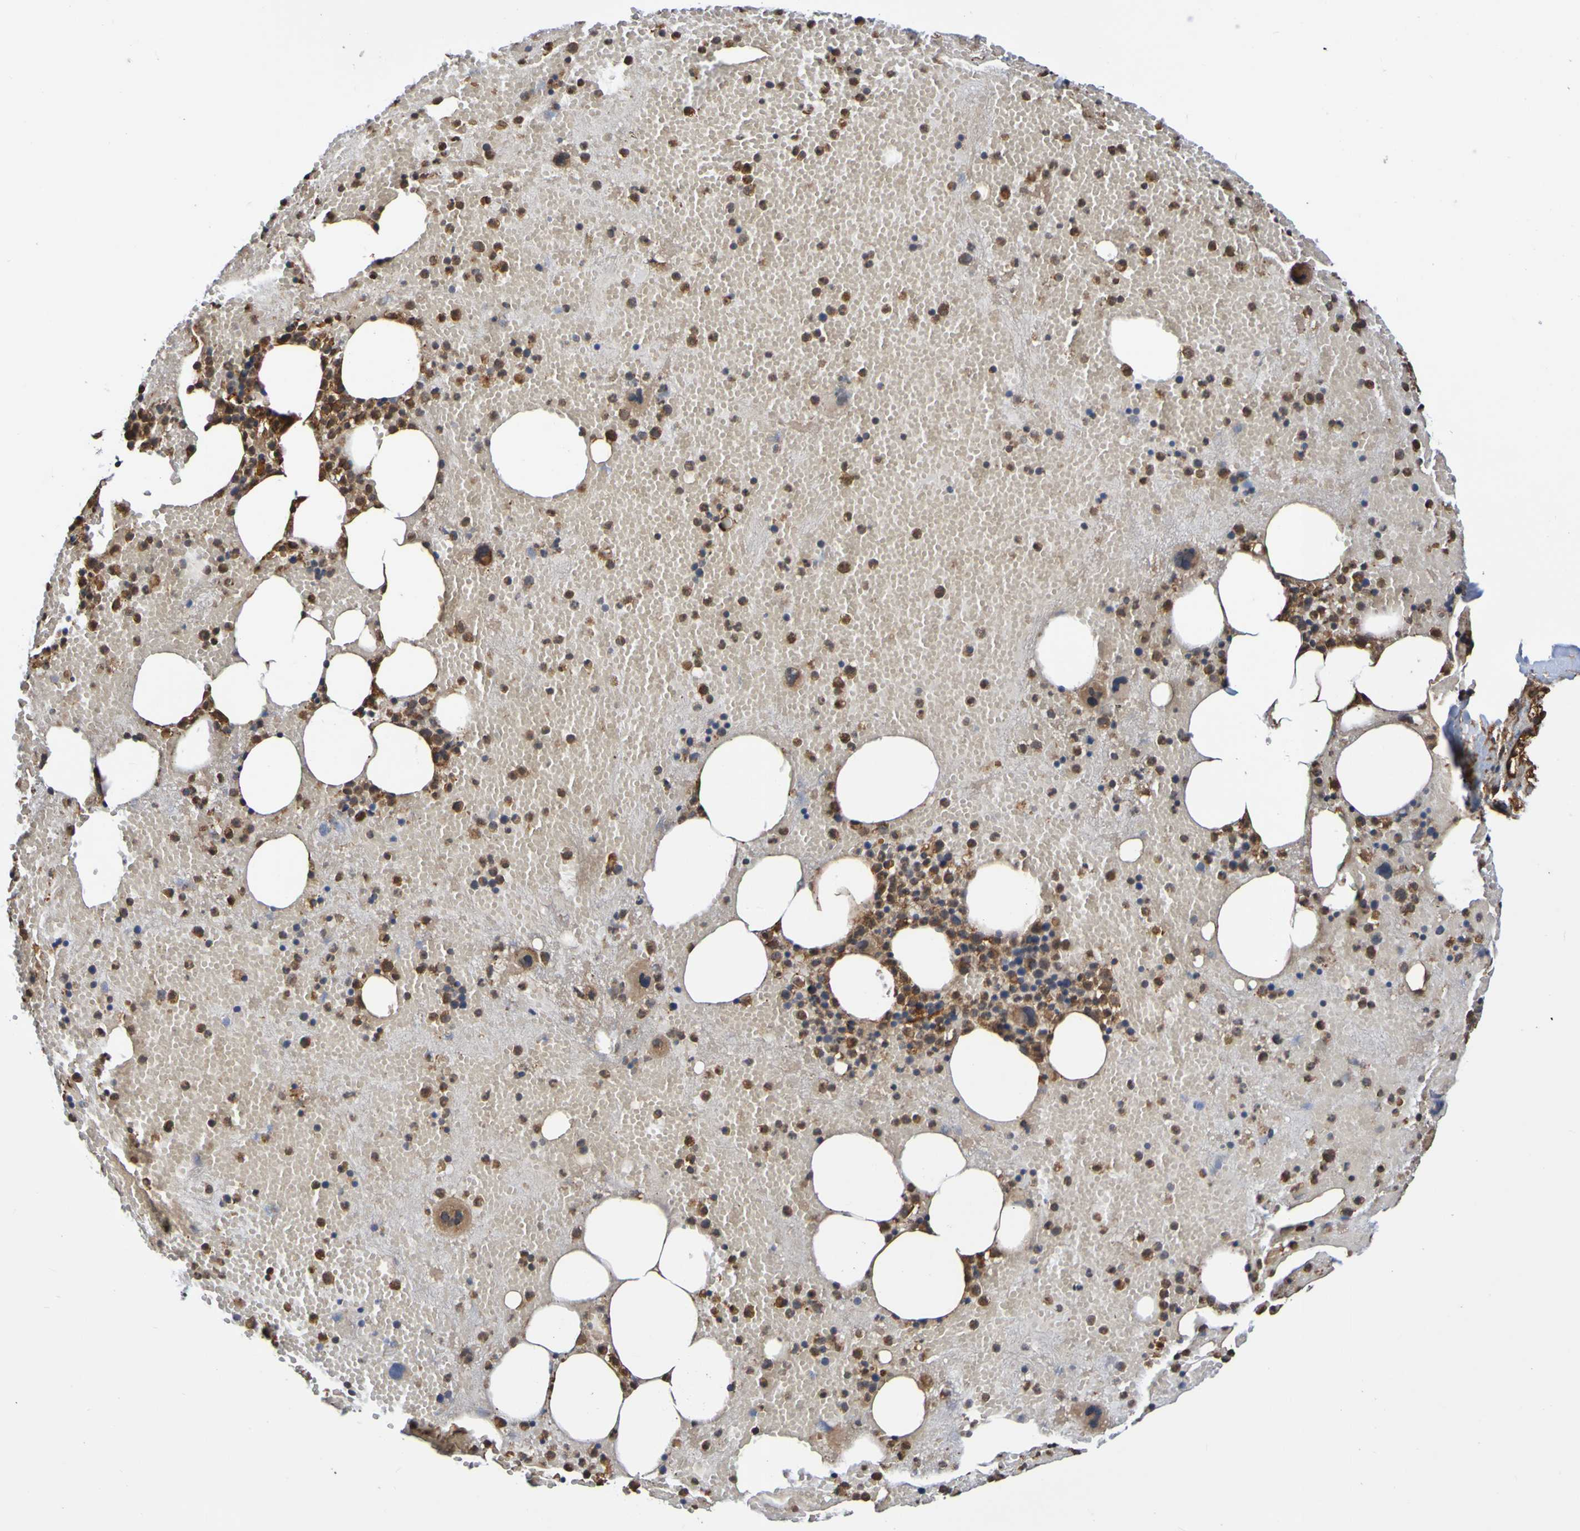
{"staining": {"intensity": "strong", "quantity": ">75%", "location": "cytoplasmic/membranous"}, "tissue": "bone marrow", "cell_type": "Hematopoietic cells", "image_type": "normal", "snomed": [{"axis": "morphology", "description": "Normal tissue, NOS"}, {"axis": "morphology", "description": "Inflammation, NOS"}, {"axis": "topography", "description": "Bone marrow"}], "caption": "This micrograph displays normal bone marrow stained with immunohistochemistry (IHC) to label a protein in brown. The cytoplasmic/membranous of hematopoietic cells show strong positivity for the protein. Nuclei are counter-stained blue.", "gene": "AXIN1", "patient": {"sex": "male", "age": 43}}